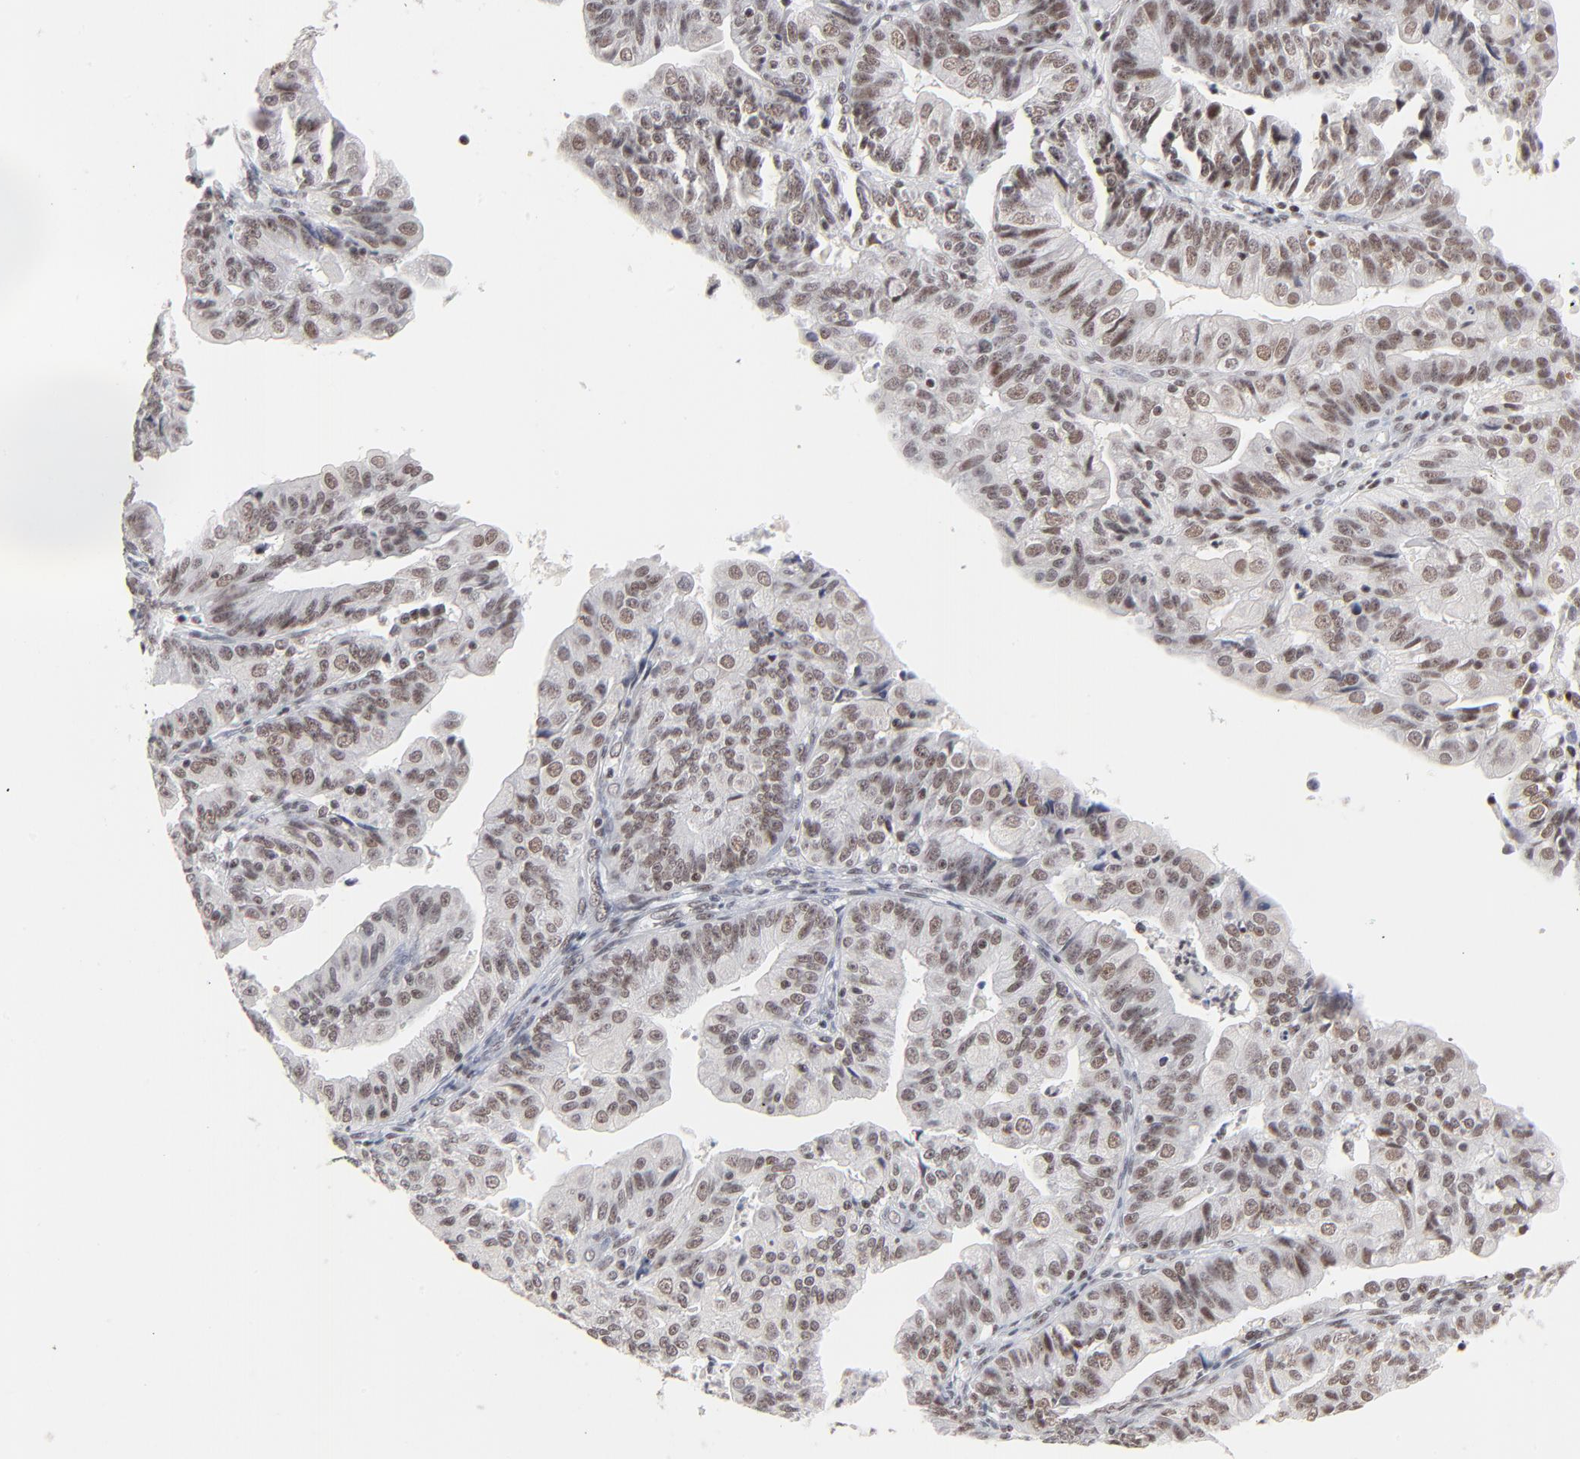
{"staining": {"intensity": "weak", "quantity": ">75%", "location": "nuclear"}, "tissue": "endometrial cancer", "cell_type": "Tumor cells", "image_type": "cancer", "snomed": [{"axis": "morphology", "description": "Adenocarcinoma, NOS"}, {"axis": "topography", "description": "Endometrium"}], "caption": "This histopathology image reveals IHC staining of human endometrial adenocarcinoma, with low weak nuclear expression in about >75% of tumor cells.", "gene": "ZNF143", "patient": {"sex": "female", "age": 56}}